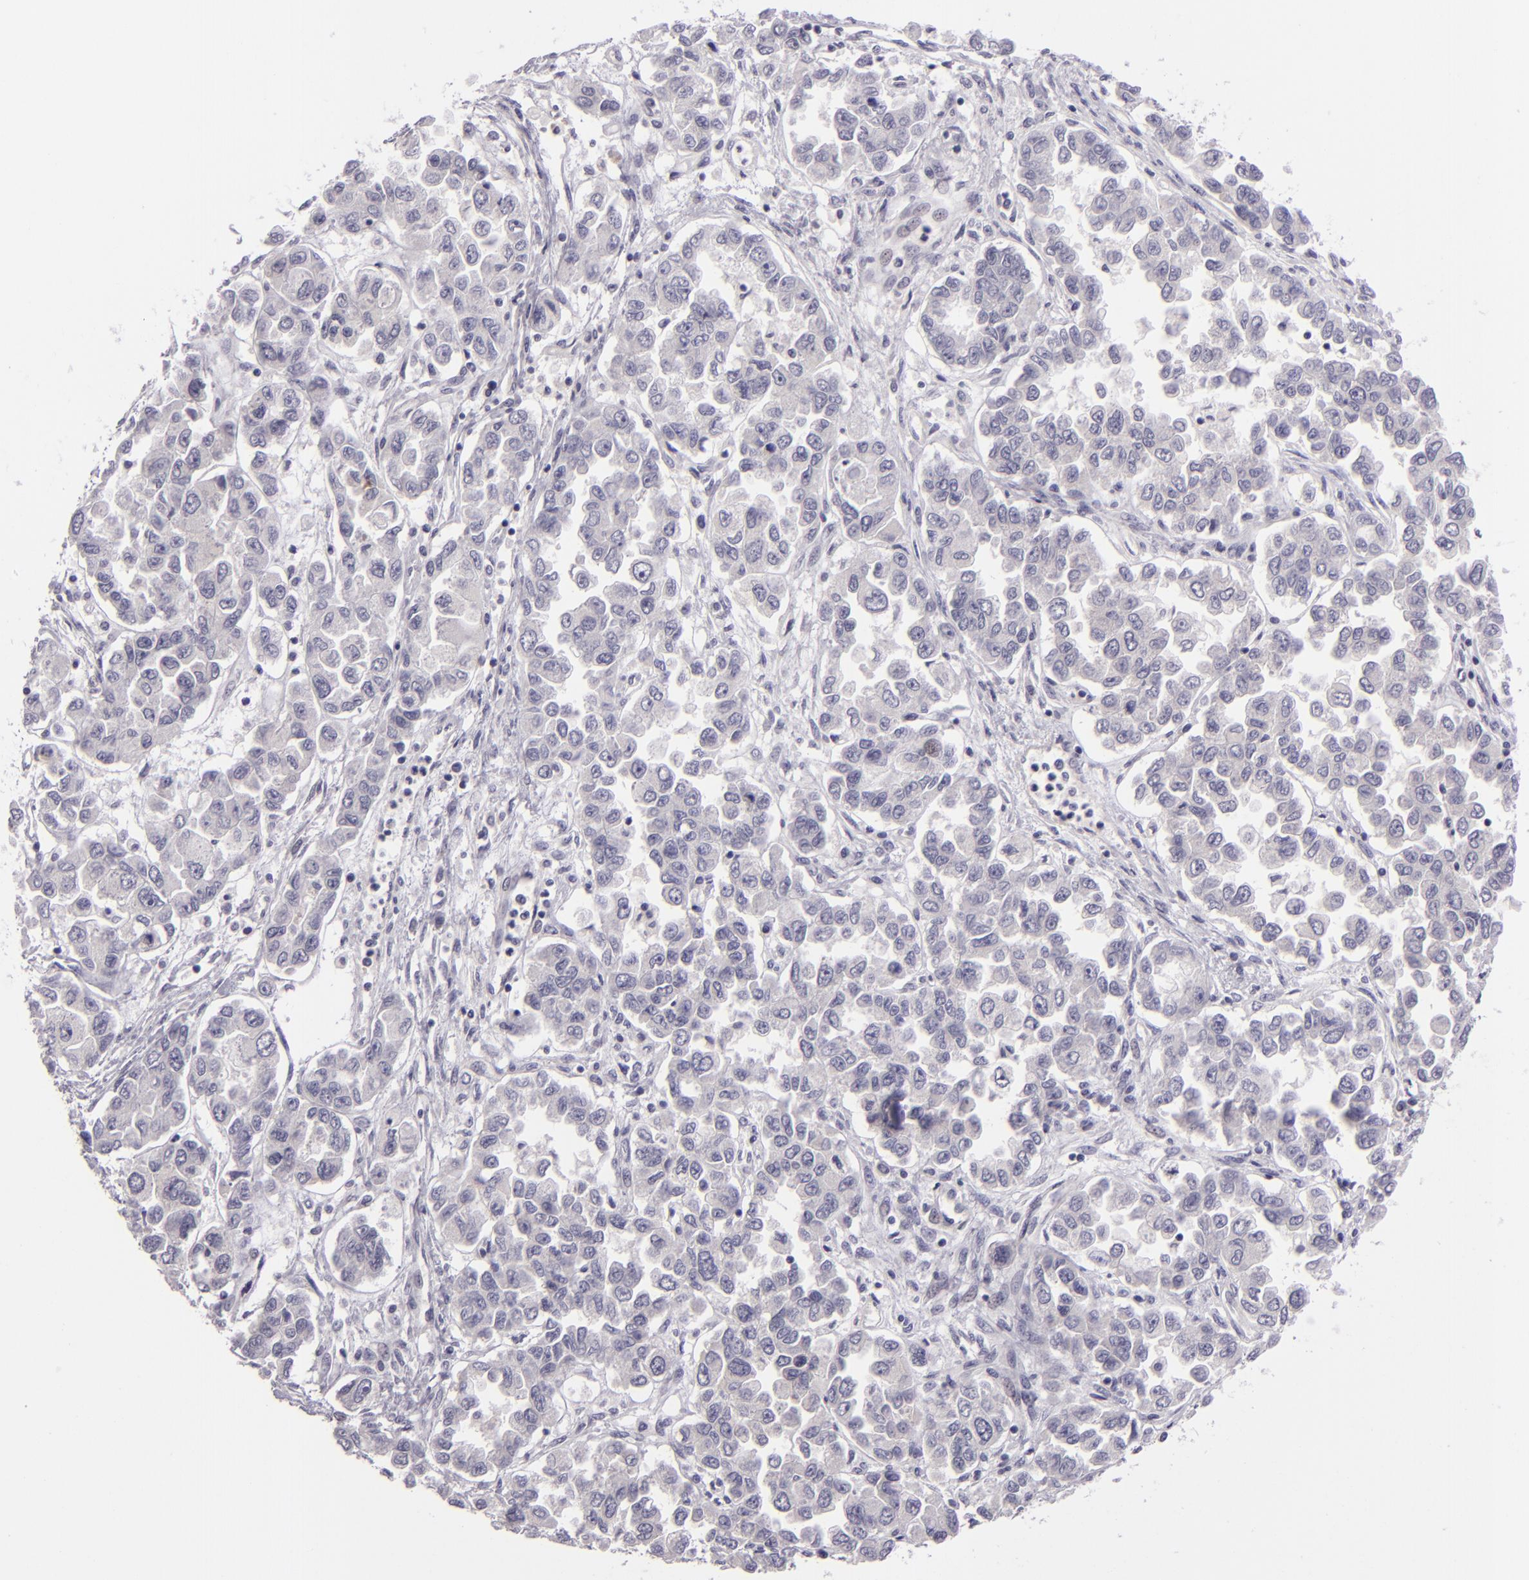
{"staining": {"intensity": "negative", "quantity": "none", "location": "none"}, "tissue": "ovarian cancer", "cell_type": "Tumor cells", "image_type": "cancer", "snomed": [{"axis": "morphology", "description": "Cystadenocarcinoma, serous, NOS"}, {"axis": "topography", "description": "Ovary"}], "caption": "IHC histopathology image of neoplastic tissue: human ovarian cancer (serous cystadenocarcinoma) stained with DAB exhibits no significant protein expression in tumor cells. Brightfield microscopy of IHC stained with DAB (brown) and hematoxylin (blue), captured at high magnification.", "gene": "EGFL6", "patient": {"sex": "female", "age": 84}}